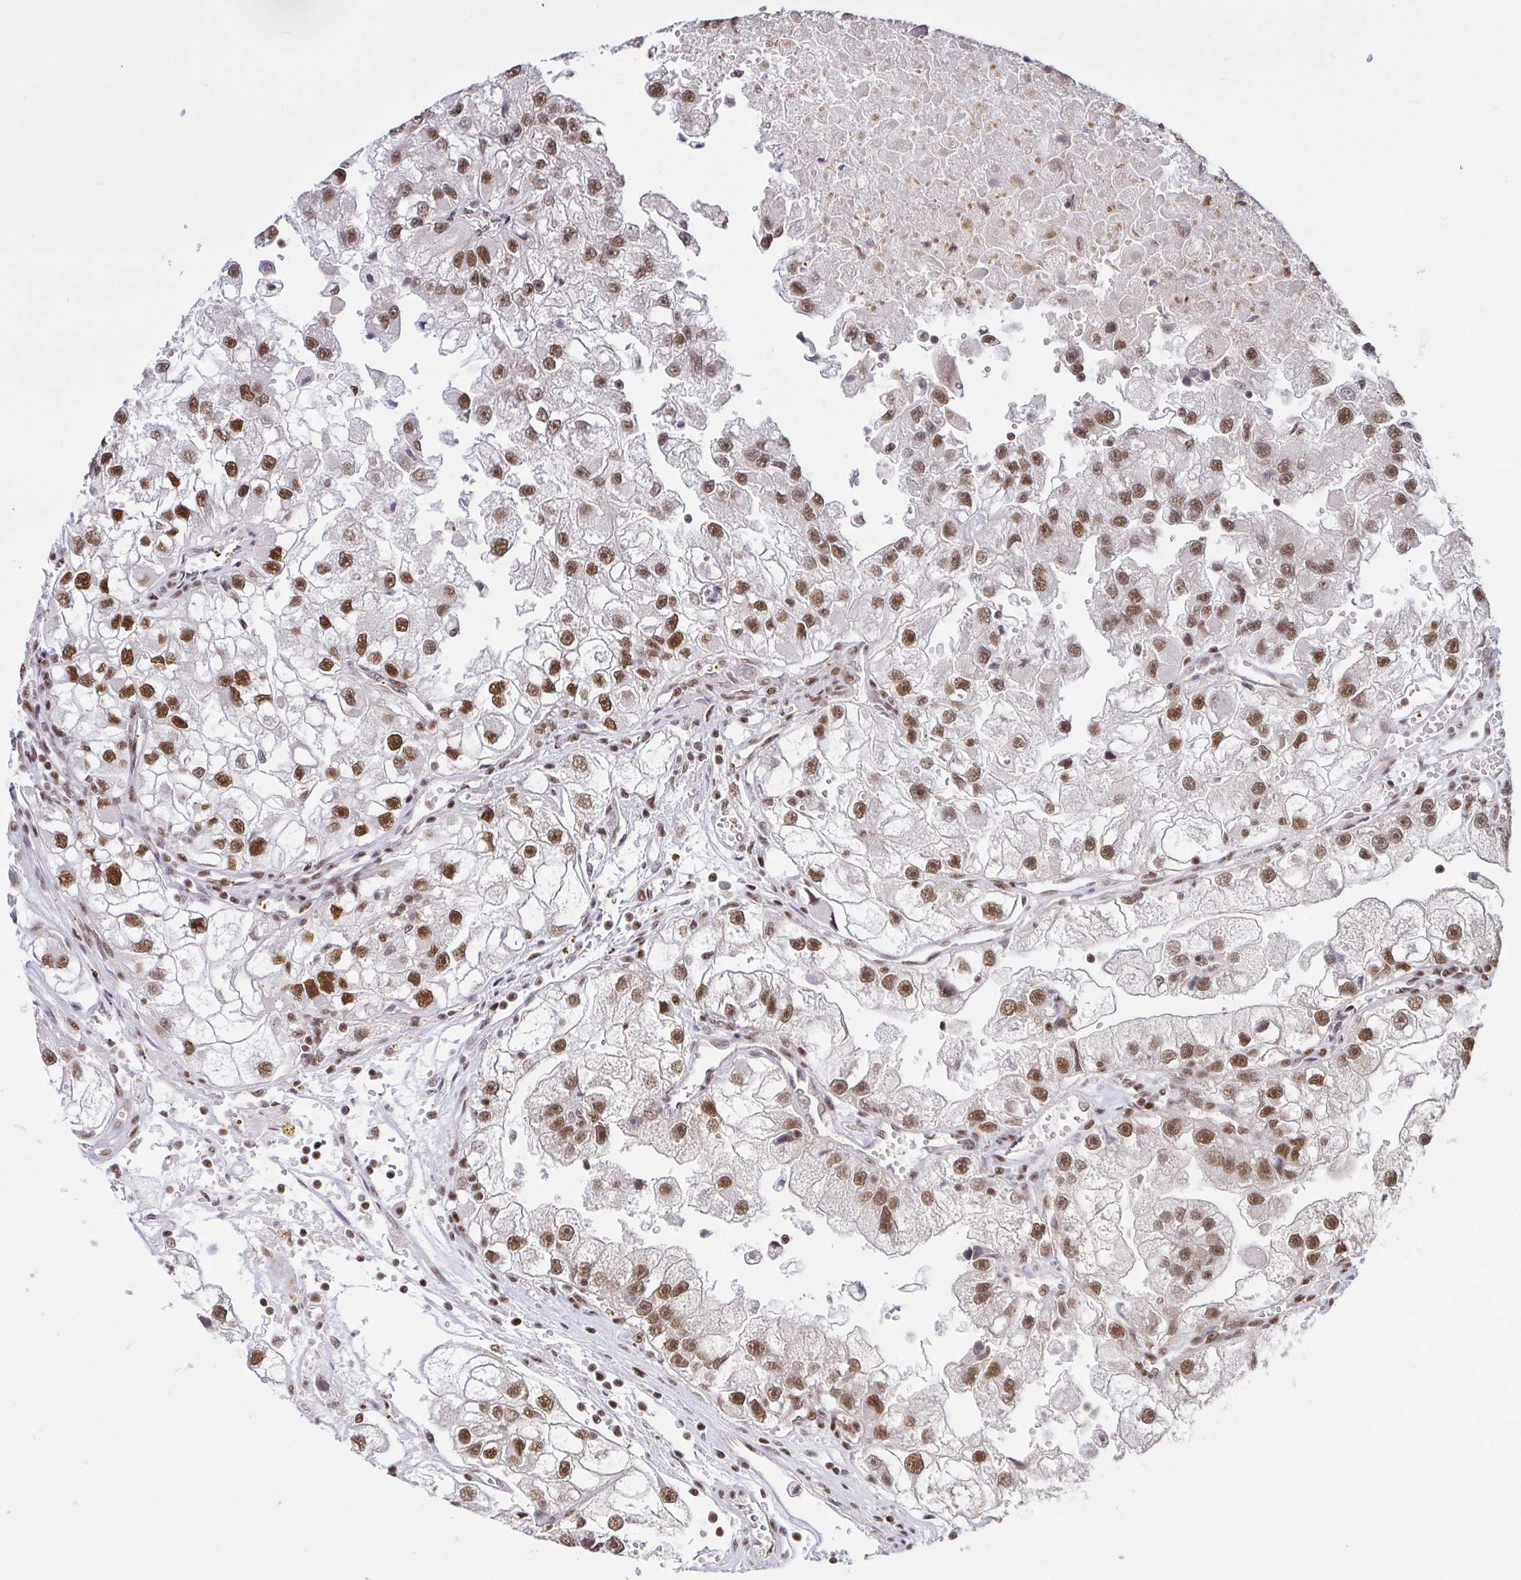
{"staining": {"intensity": "moderate", "quantity": ">75%", "location": "nuclear"}, "tissue": "renal cancer", "cell_type": "Tumor cells", "image_type": "cancer", "snomed": [{"axis": "morphology", "description": "Adenocarcinoma, NOS"}, {"axis": "topography", "description": "Kidney"}], "caption": "A histopathology image of human adenocarcinoma (renal) stained for a protein demonstrates moderate nuclear brown staining in tumor cells.", "gene": "SP3", "patient": {"sex": "male", "age": 63}}